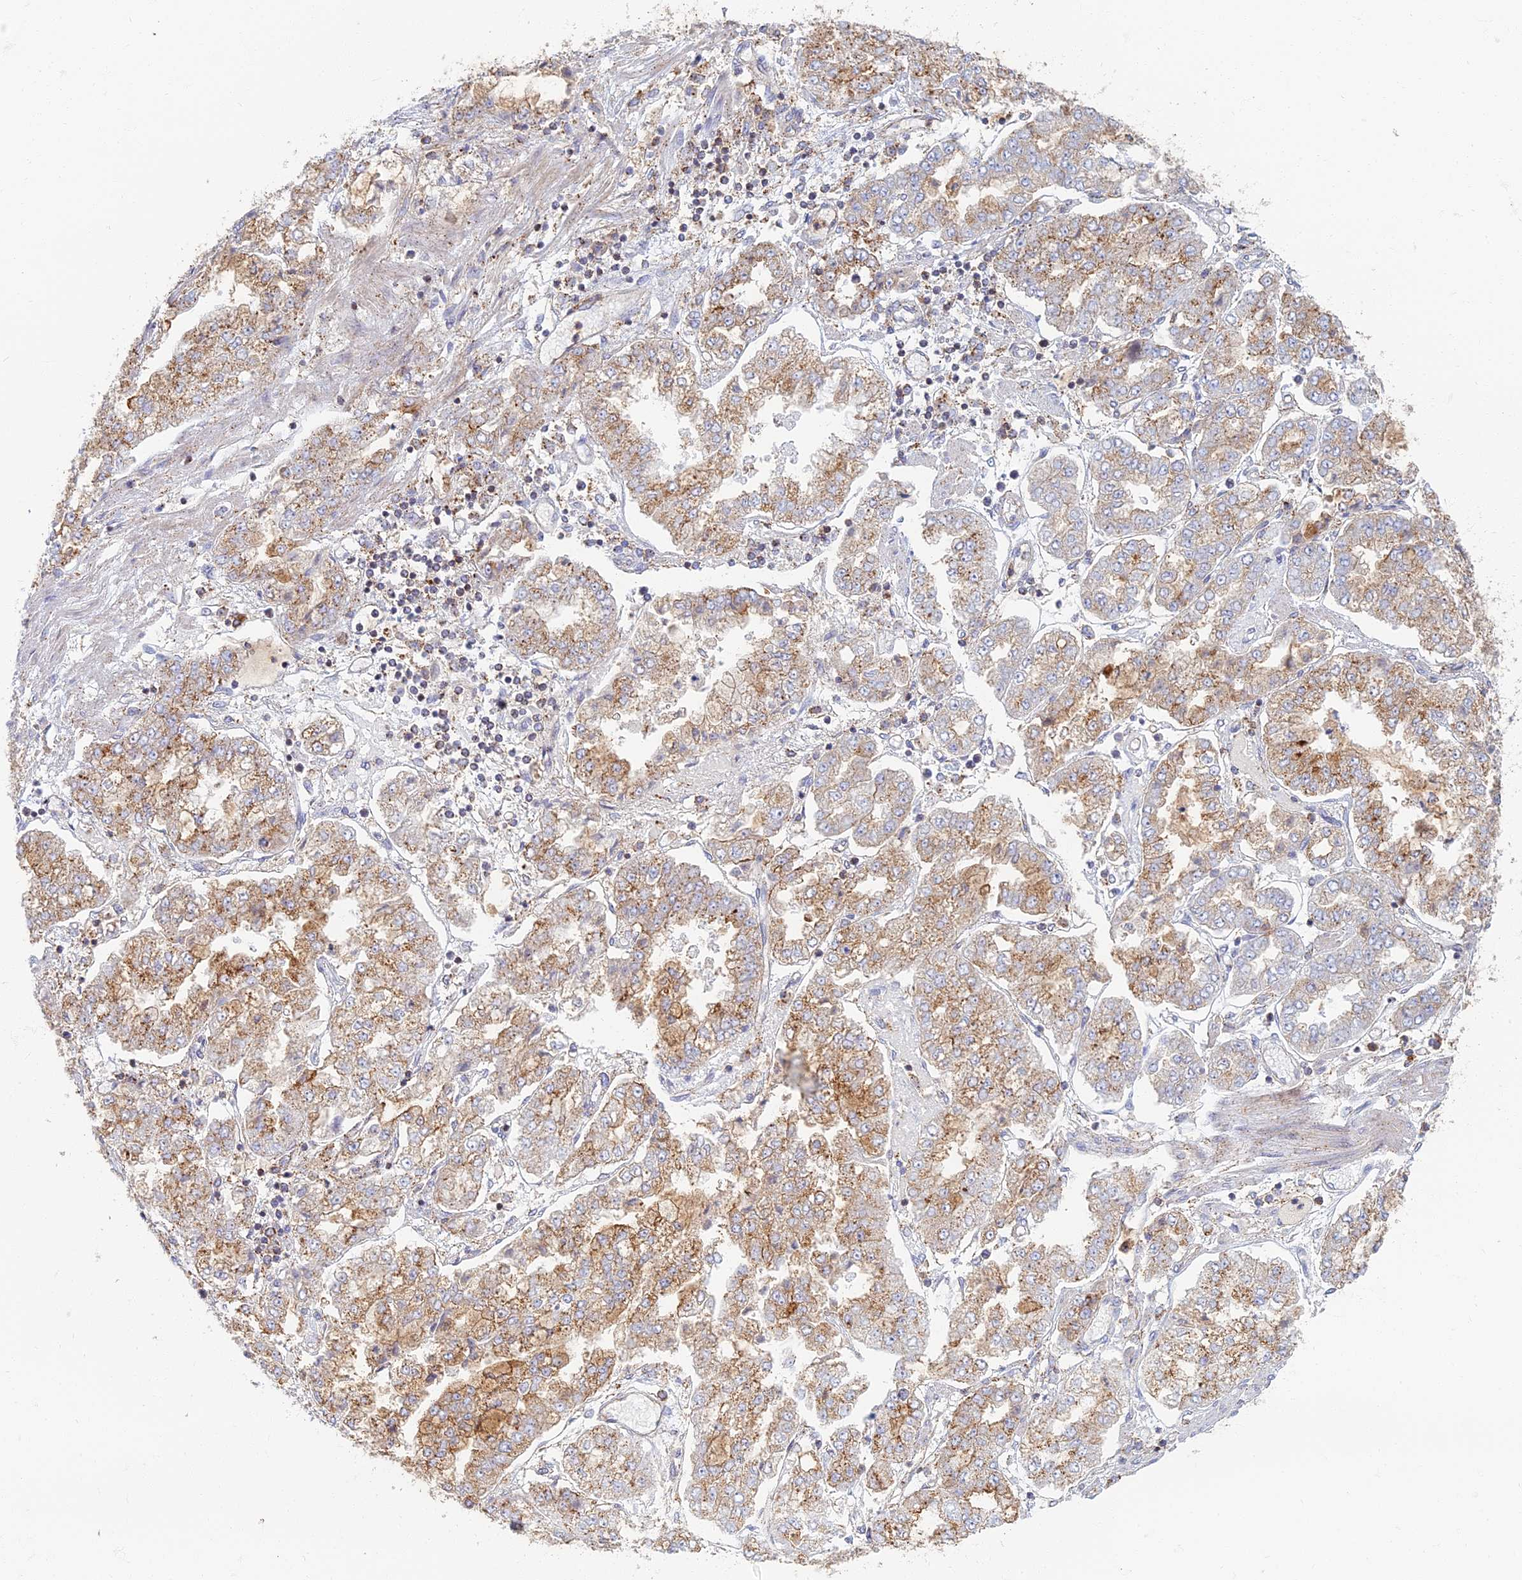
{"staining": {"intensity": "moderate", "quantity": ">75%", "location": "cytoplasmic/membranous"}, "tissue": "stomach cancer", "cell_type": "Tumor cells", "image_type": "cancer", "snomed": [{"axis": "morphology", "description": "Adenocarcinoma, NOS"}, {"axis": "topography", "description": "Stomach"}], "caption": "Tumor cells display medium levels of moderate cytoplasmic/membranous positivity in about >75% of cells in adenocarcinoma (stomach).", "gene": "CHMP4B", "patient": {"sex": "male", "age": 76}}